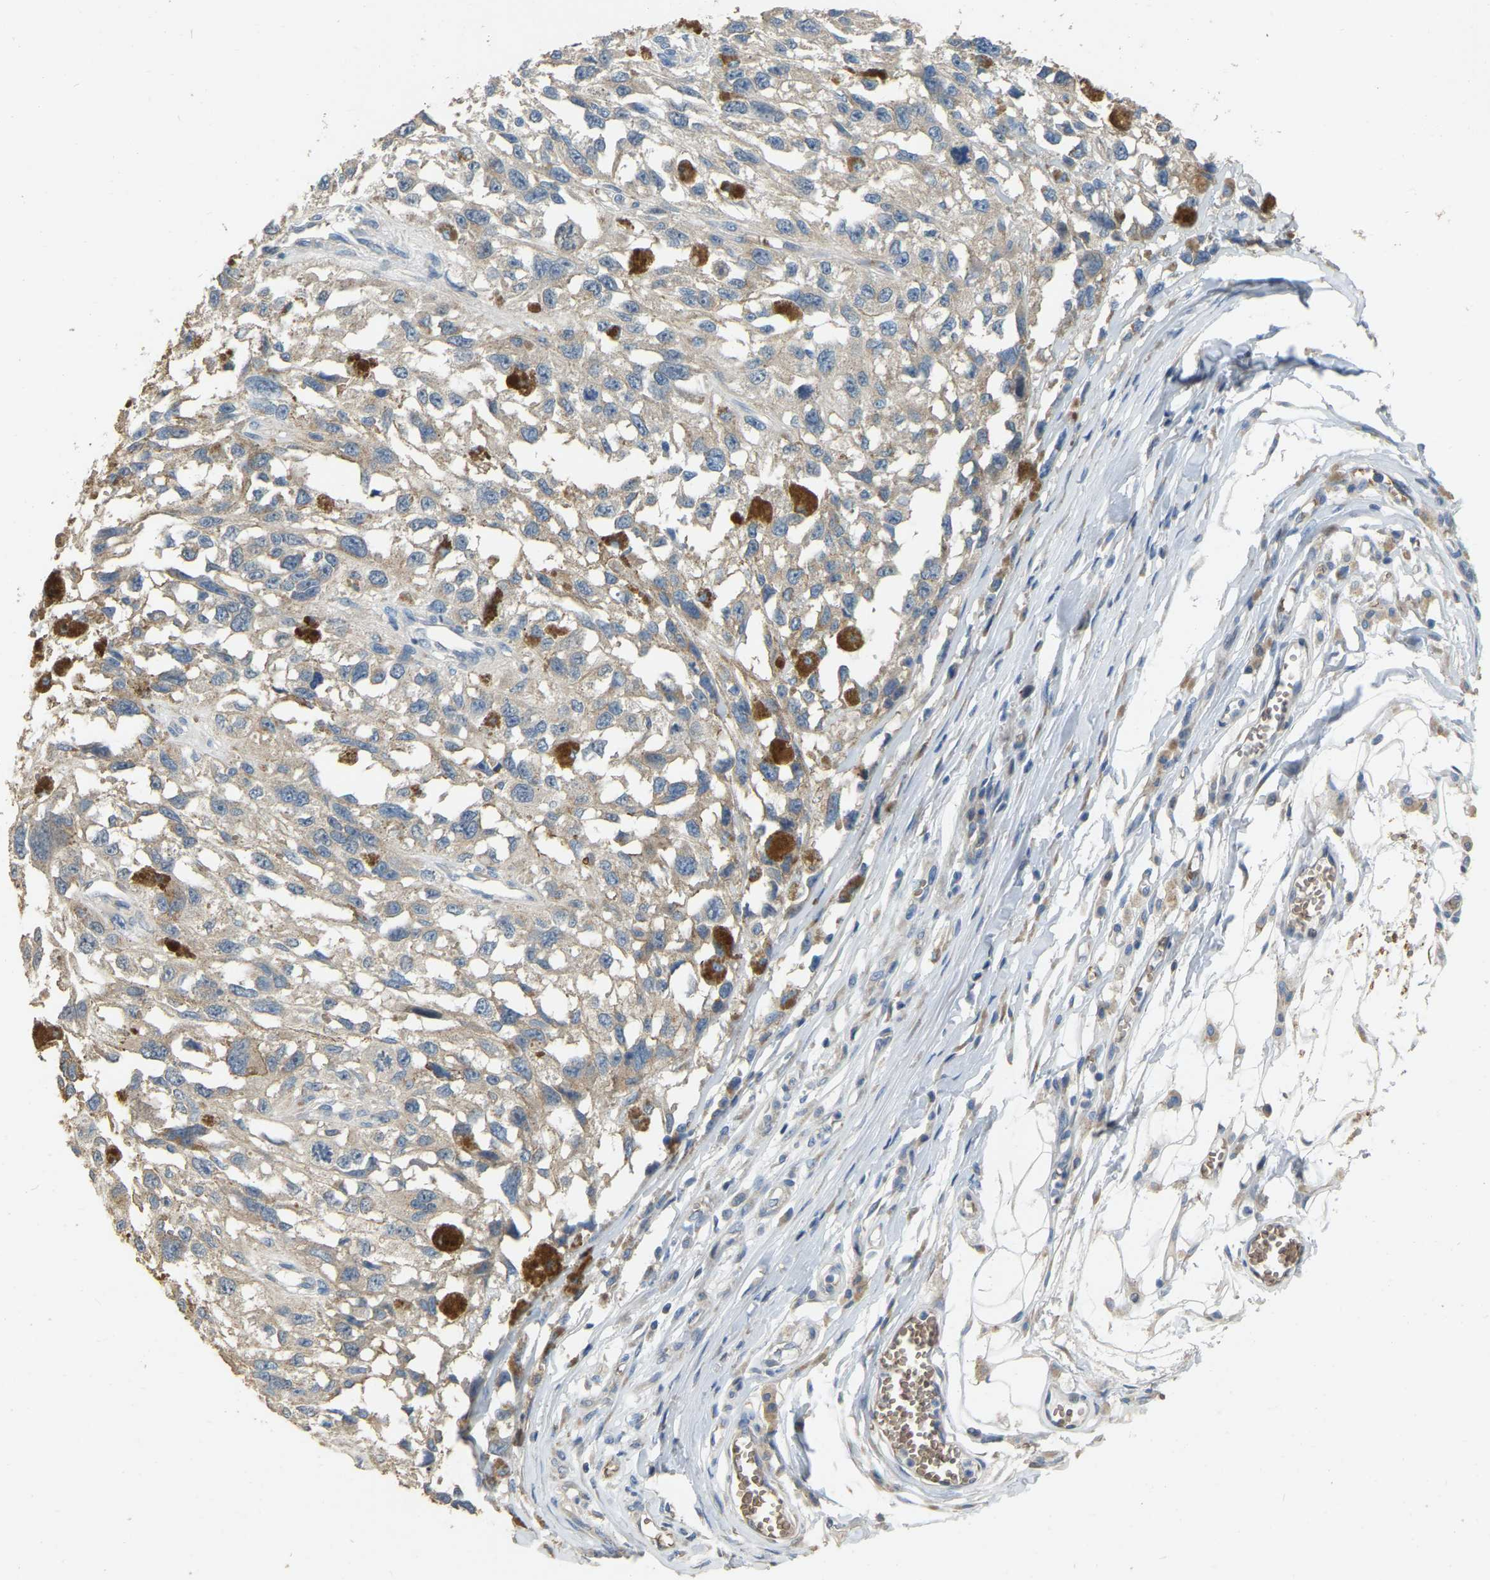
{"staining": {"intensity": "weak", "quantity": "<25%", "location": "cytoplasmic/membranous"}, "tissue": "melanoma", "cell_type": "Tumor cells", "image_type": "cancer", "snomed": [{"axis": "morphology", "description": "Malignant melanoma, Metastatic site"}, {"axis": "topography", "description": "Lymph node"}], "caption": "Human melanoma stained for a protein using immunohistochemistry (IHC) displays no expression in tumor cells.", "gene": "CFAP298", "patient": {"sex": "male", "age": 59}}